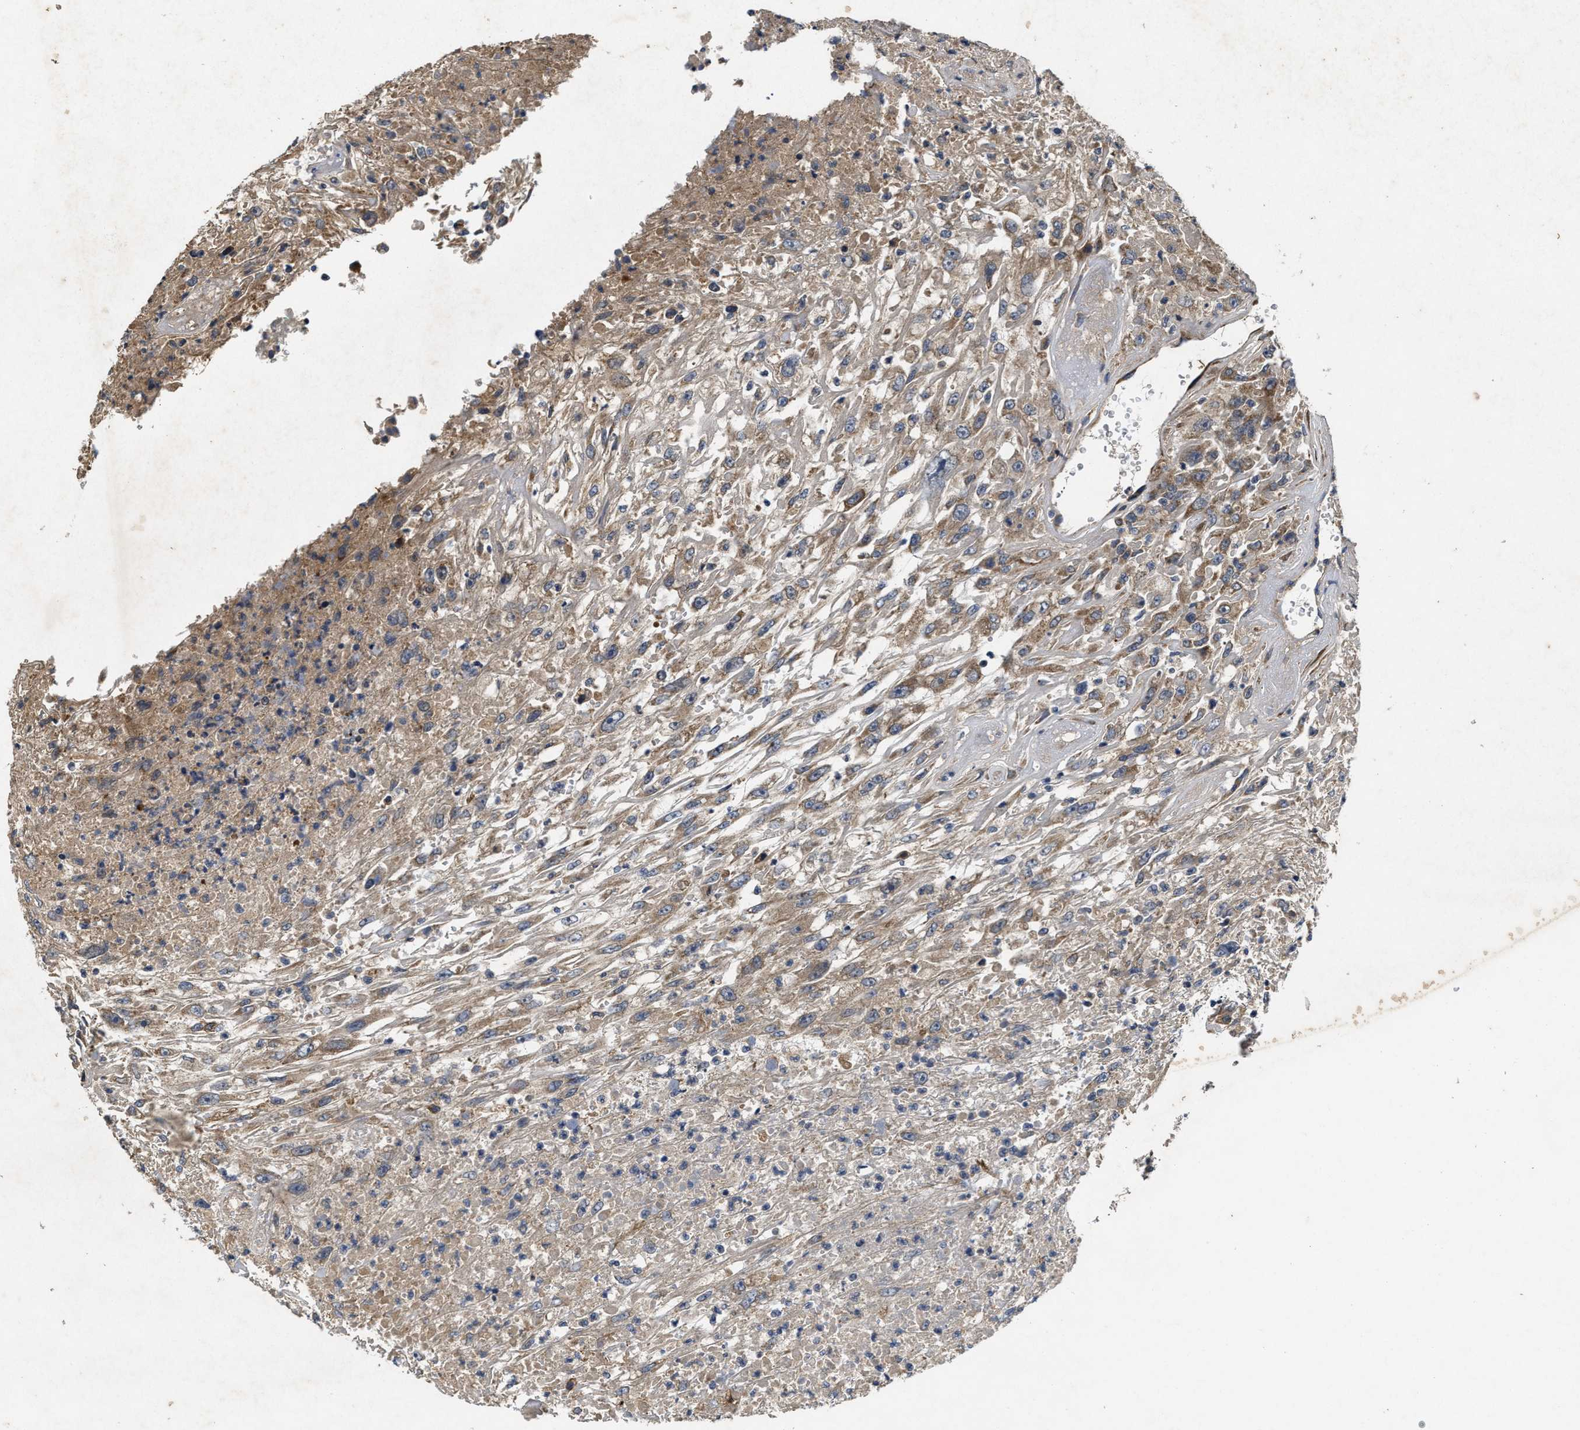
{"staining": {"intensity": "moderate", "quantity": ">75%", "location": "cytoplasmic/membranous"}, "tissue": "urothelial cancer", "cell_type": "Tumor cells", "image_type": "cancer", "snomed": [{"axis": "morphology", "description": "Urothelial carcinoma, High grade"}, {"axis": "topography", "description": "Urinary bladder"}], "caption": "About >75% of tumor cells in urothelial cancer demonstrate moderate cytoplasmic/membranous protein expression as visualized by brown immunohistochemical staining.", "gene": "EFNA4", "patient": {"sex": "male", "age": 46}}